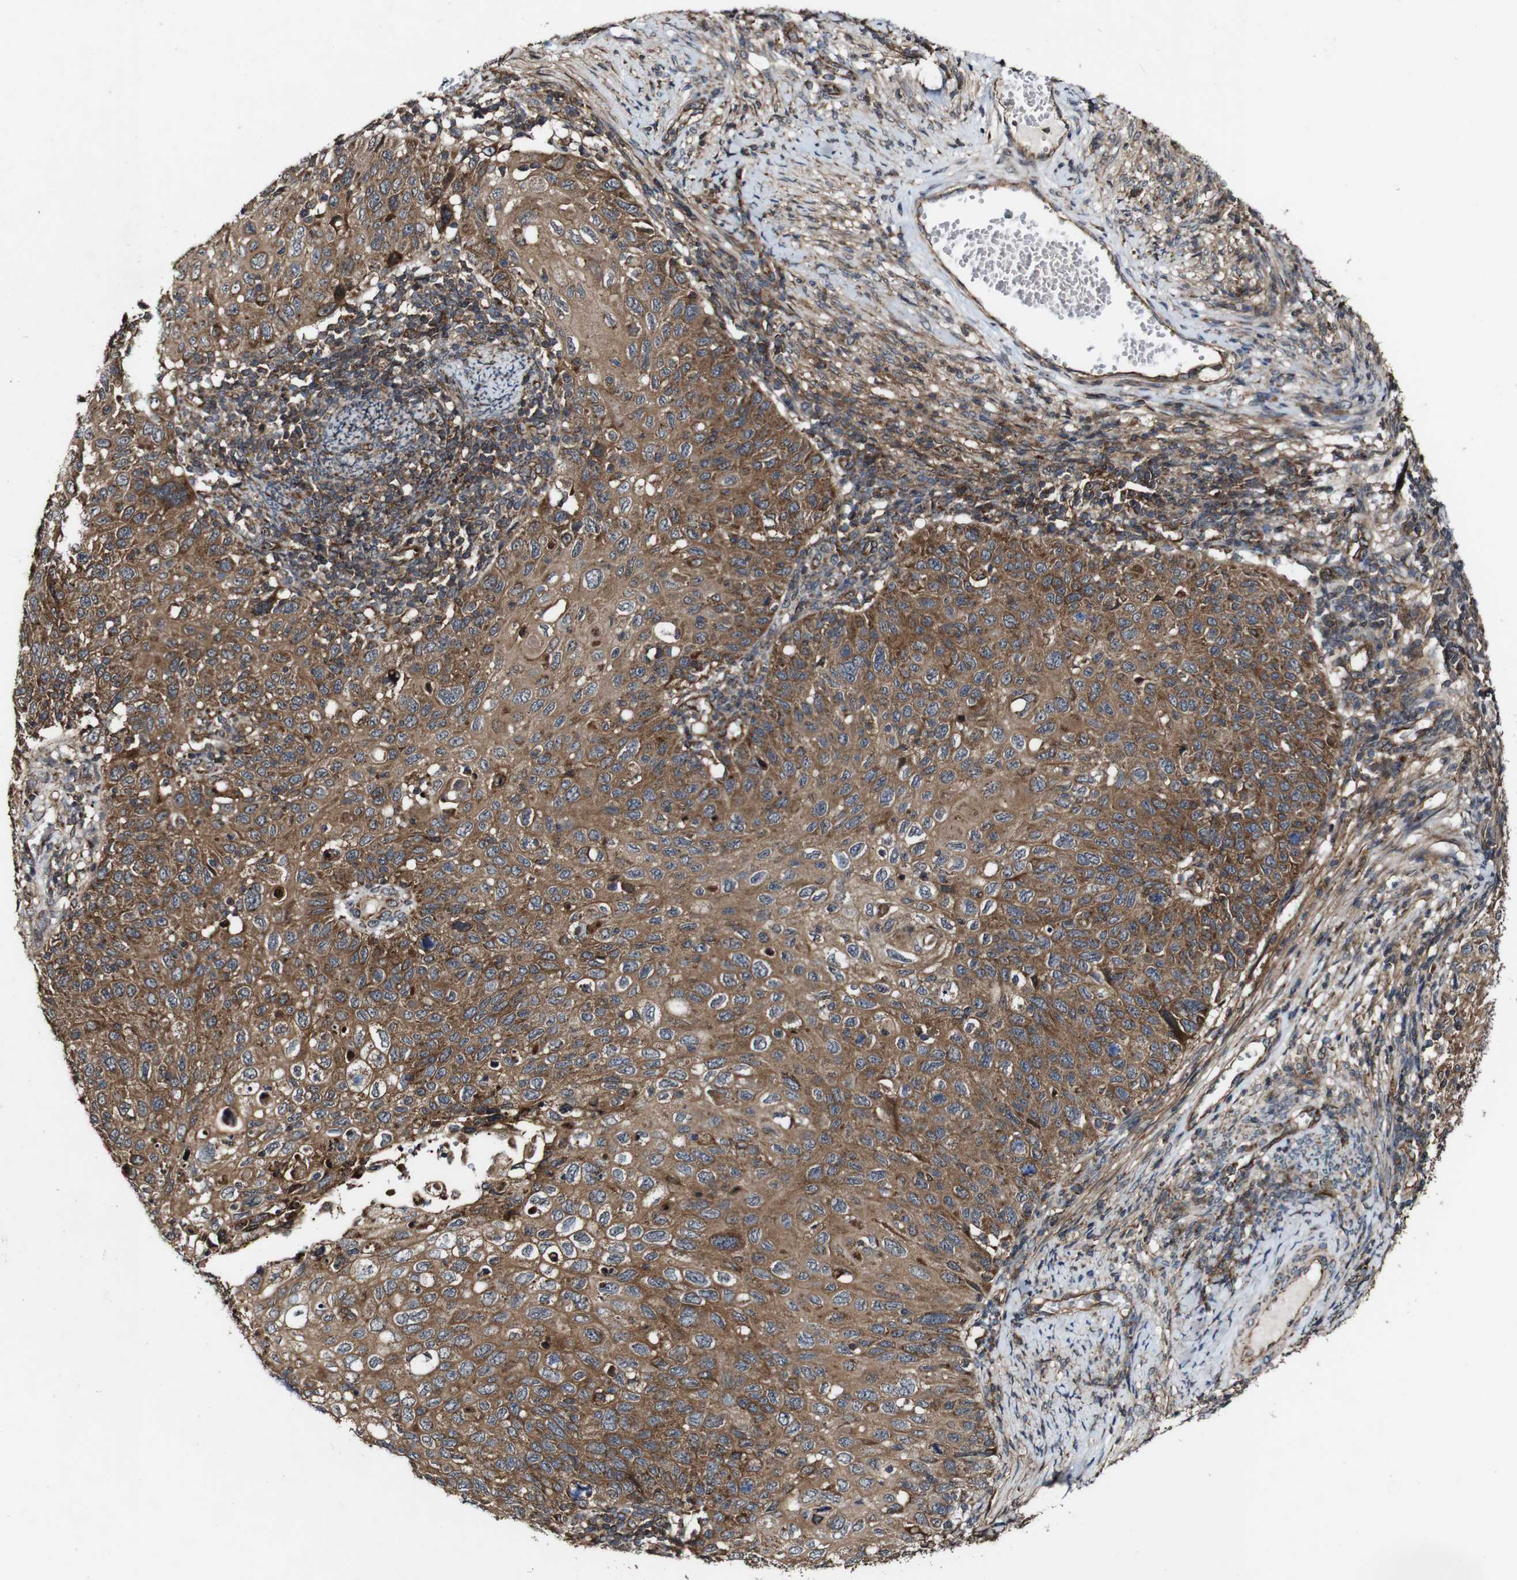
{"staining": {"intensity": "strong", "quantity": "25%-75%", "location": "cytoplasmic/membranous"}, "tissue": "cervical cancer", "cell_type": "Tumor cells", "image_type": "cancer", "snomed": [{"axis": "morphology", "description": "Squamous cell carcinoma, NOS"}, {"axis": "topography", "description": "Cervix"}], "caption": "Immunohistochemistry (IHC) micrograph of neoplastic tissue: human cervical squamous cell carcinoma stained using immunohistochemistry (IHC) reveals high levels of strong protein expression localized specifically in the cytoplasmic/membranous of tumor cells, appearing as a cytoplasmic/membranous brown color.", "gene": "BTN3A3", "patient": {"sex": "female", "age": 70}}